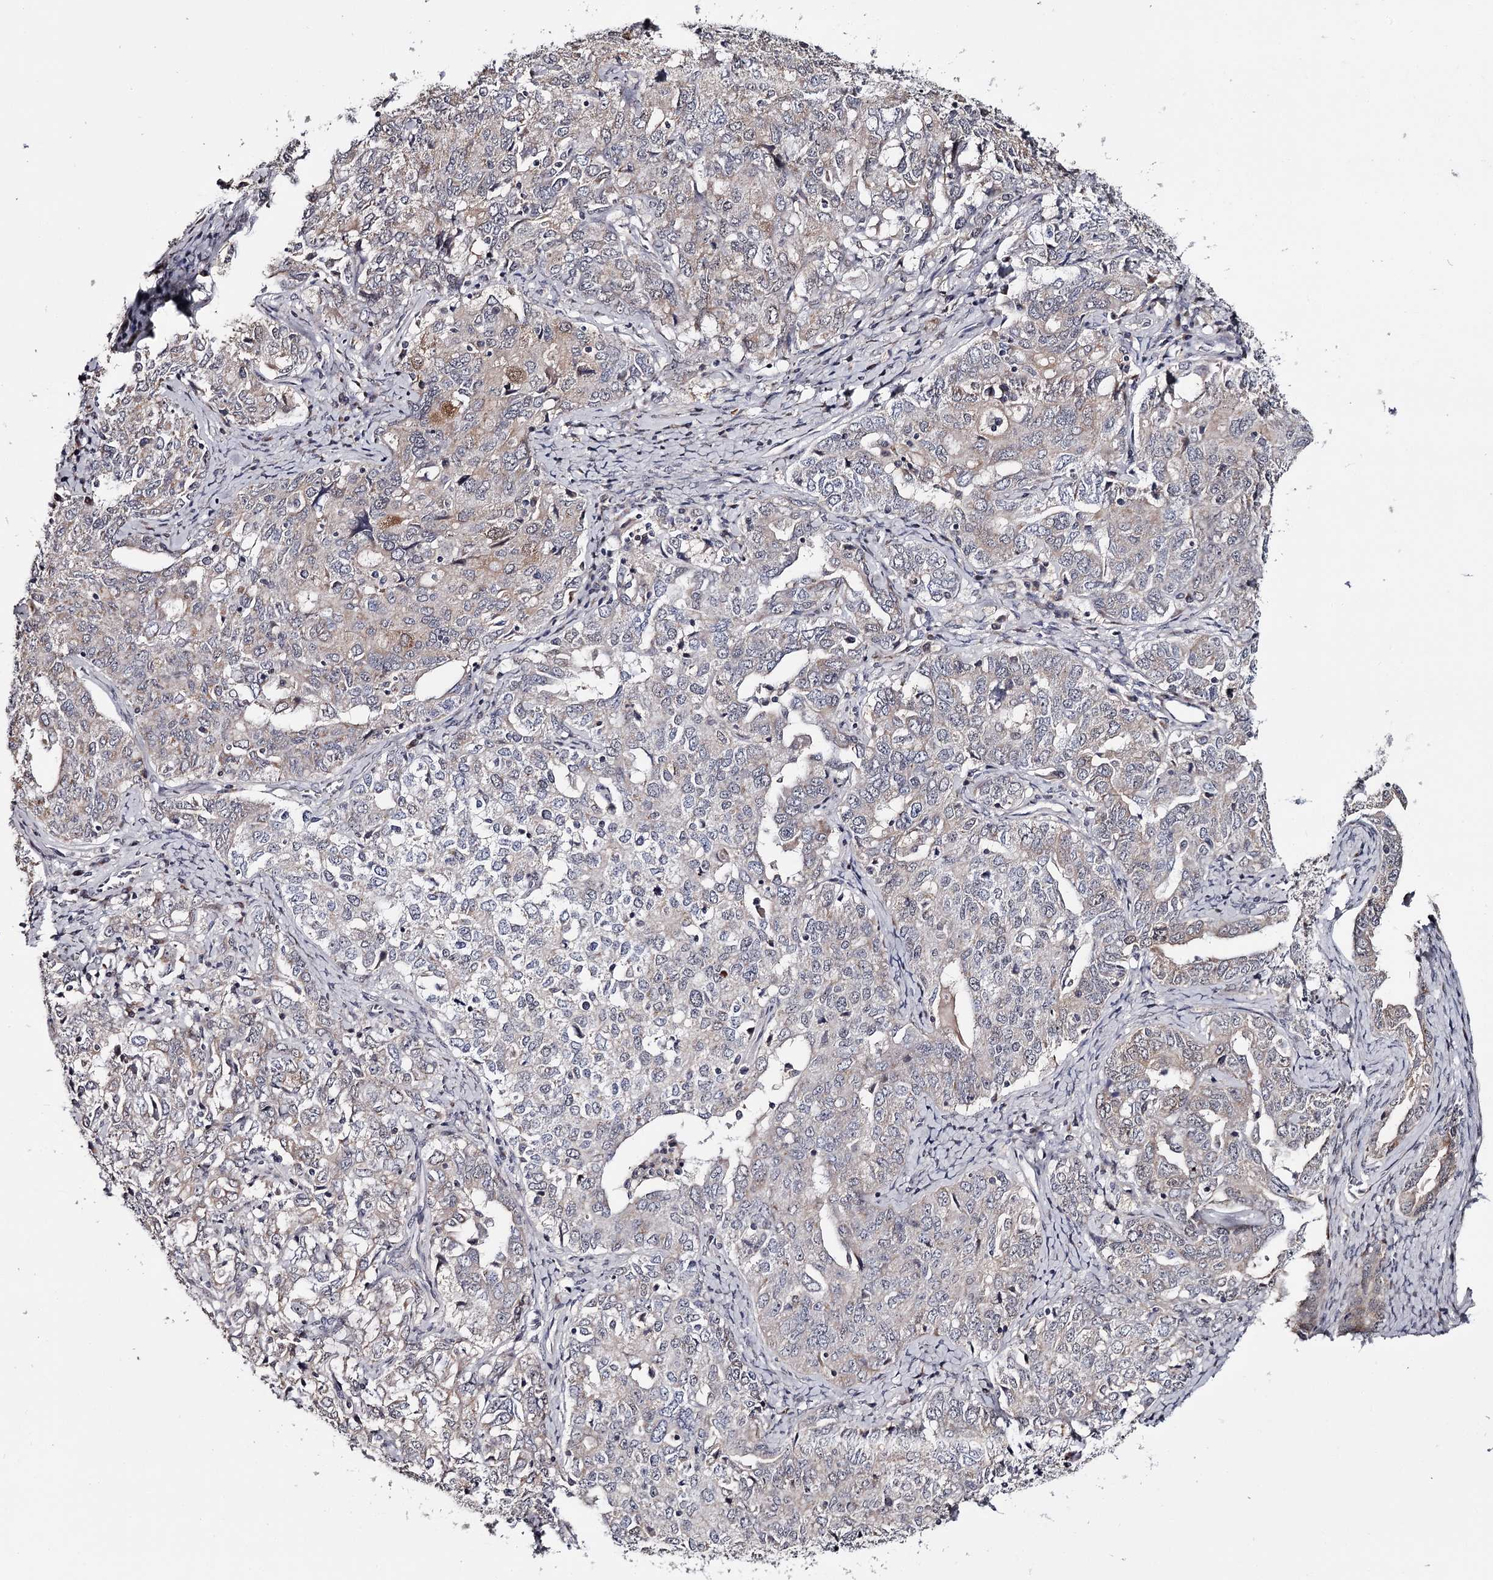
{"staining": {"intensity": "moderate", "quantity": "<25%", "location": "cytoplasmic/membranous,nuclear"}, "tissue": "ovarian cancer", "cell_type": "Tumor cells", "image_type": "cancer", "snomed": [{"axis": "morphology", "description": "Carcinoma, endometroid"}, {"axis": "topography", "description": "Ovary"}], "caption": "Immunohistochemistry histopathology image of human ovarian endometroid carcinoma stained for a protein (brown), which exhibits low levels of moderate cytoplasmic/membranous and nuclear positivity in approximately <25% of tumor cells.", "gene": "GTSF1", "patient": {"sex": "female", "age": 62}}